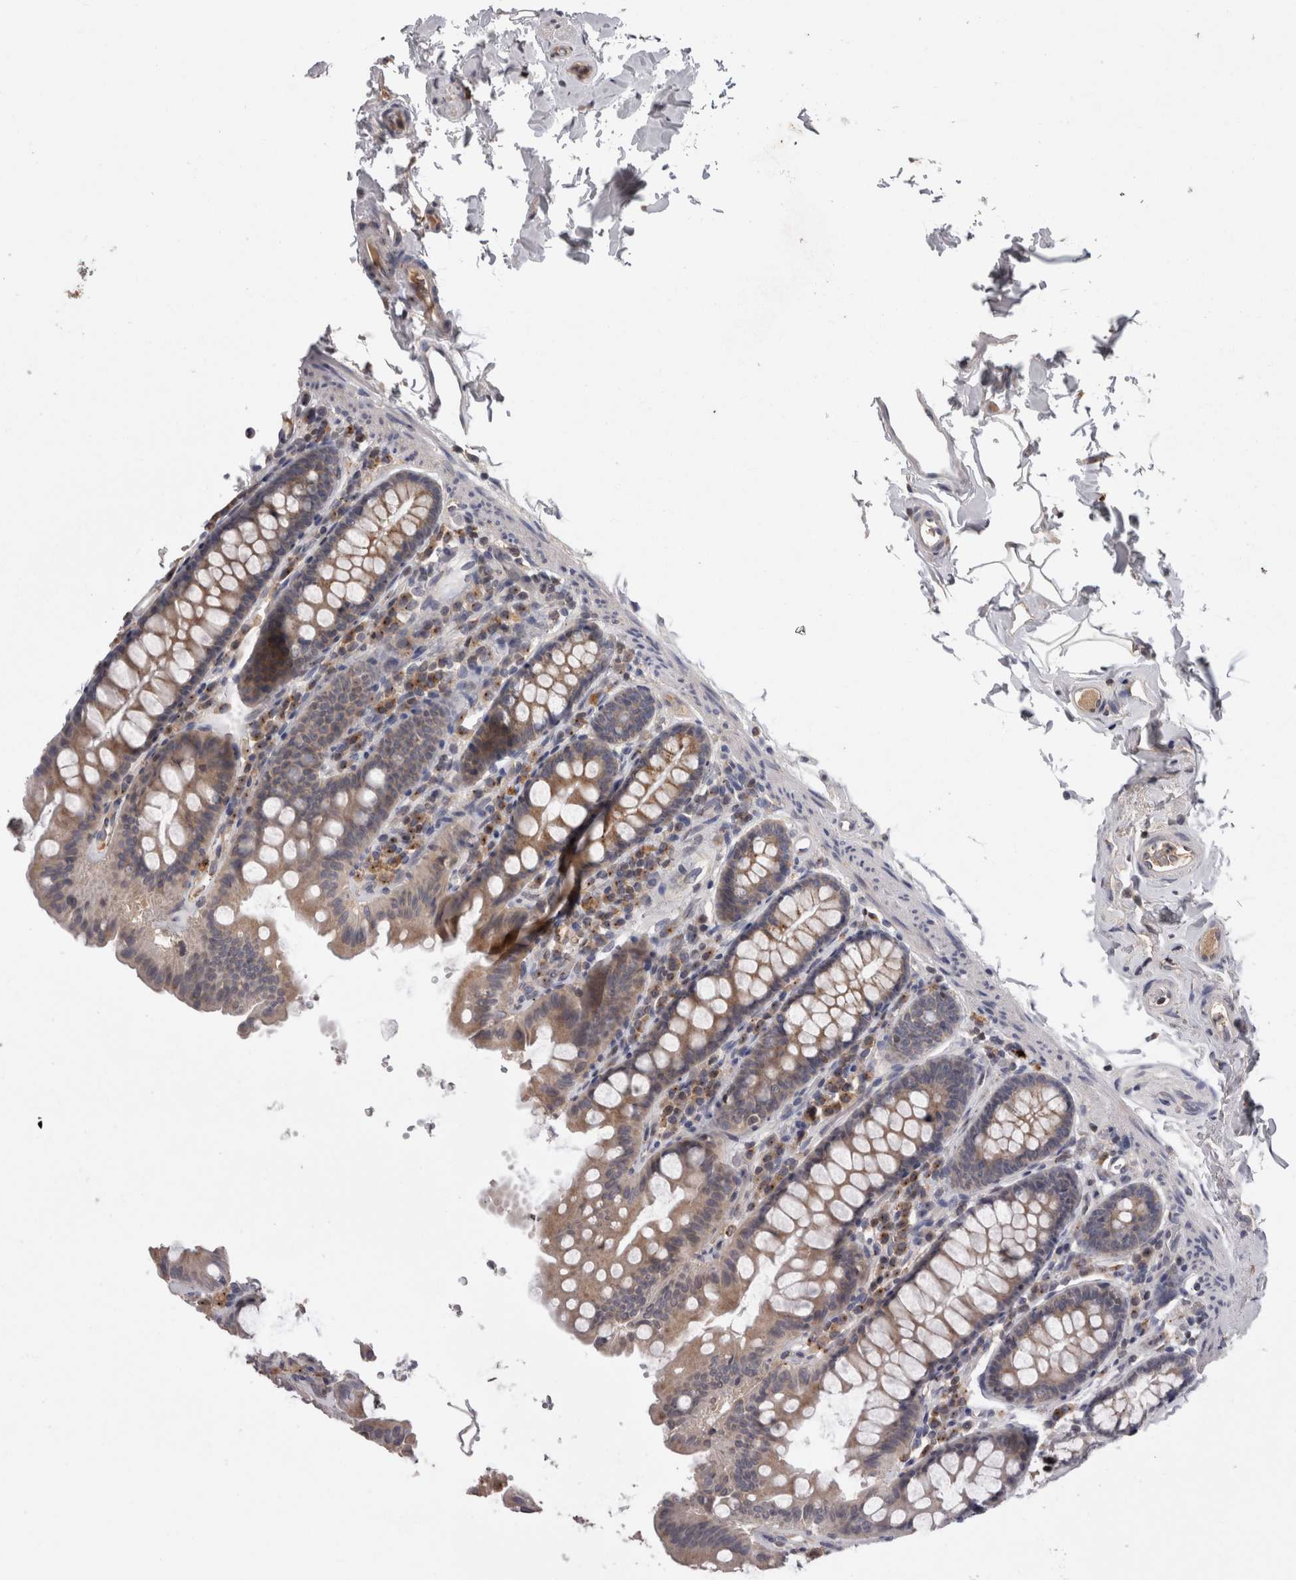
{"staining": {"intensity": "weak", "quantity": "25%-75%", "location": "cytoplasmic/membranous"}, "tissue": "colon", "cell_type": "Endothelial cells", "image_type": "normal", "snomed": [{"axis": "morphology", "description": "Normal tissue, NOS"}, {"axis": "topography", "description": "Colon"}, {"axis": "topography", "description": "Peripheral nerve tissue"}], "caption": "Colon stained for a protein shows weak cytoplasmic/membranous positivity in endothelial cells. The staining was performed using DAB to visualize the protein expression in brown, while the nuclei were stained in blue with hematoxylin (Magnification: 20x).", "gene": "PCM1", "patient": {"sex": "female", "age": 61}}